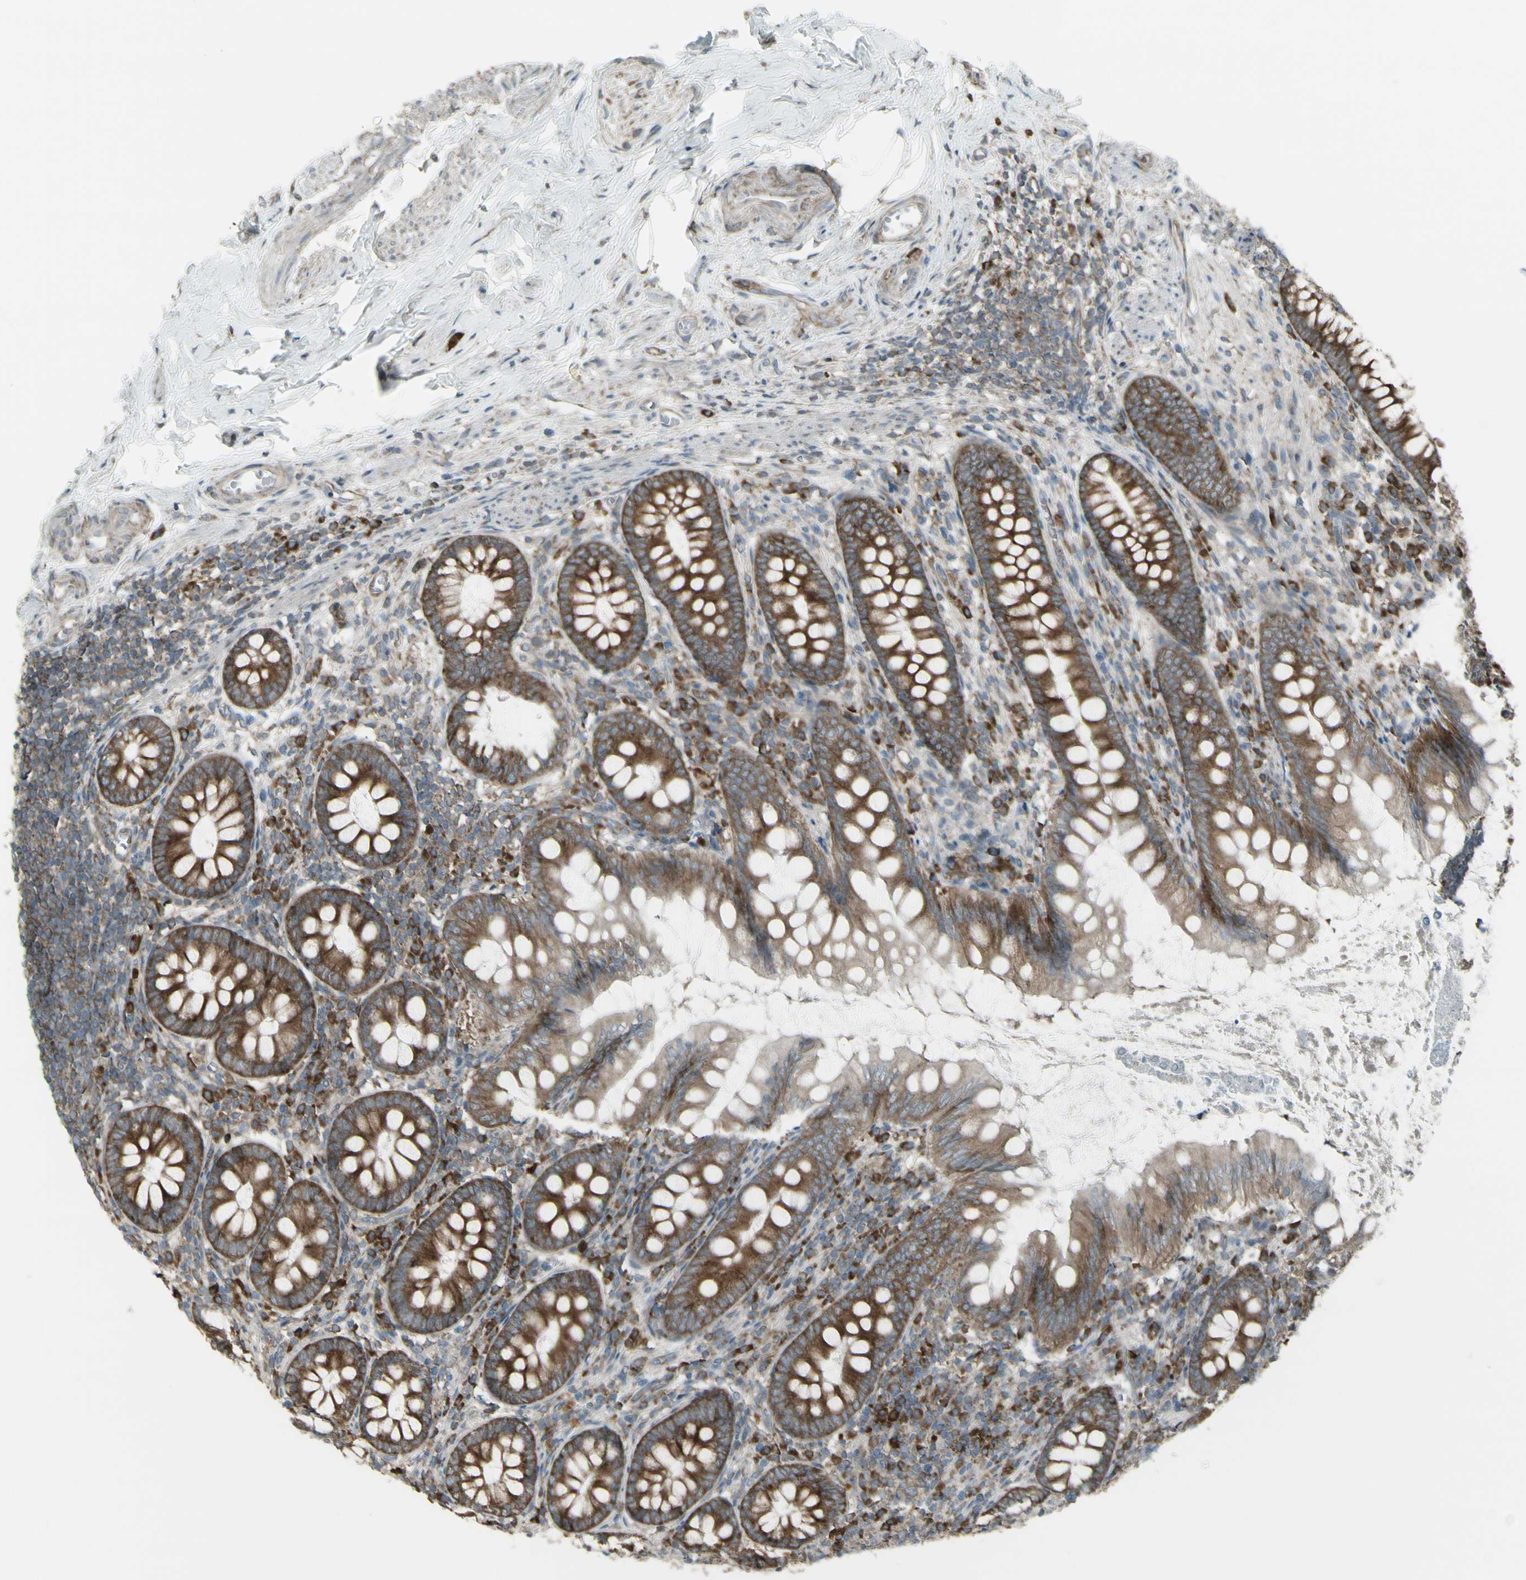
{"staining": {"intensity": "strong", "quantity": ">75%", "location": "cytoplasmic/membranous"}, "tissue": "appendix", "cell_type": "Glandular cells", "image_type": "normal", "snomed": [{"axis": "morphology", "description": "Normal tissue, NOS"}, {"axis": "topography", "description": "Appendix"}], "caption": "Appendix stained with DAB (3,3'-diaminobenzidine) IHC reveals high levels of strong cytoplasmic/membranous staining in about >75% of glandular cells.", "gene": "FKBP3", "patient": {"sex": "female", "age": 77}}